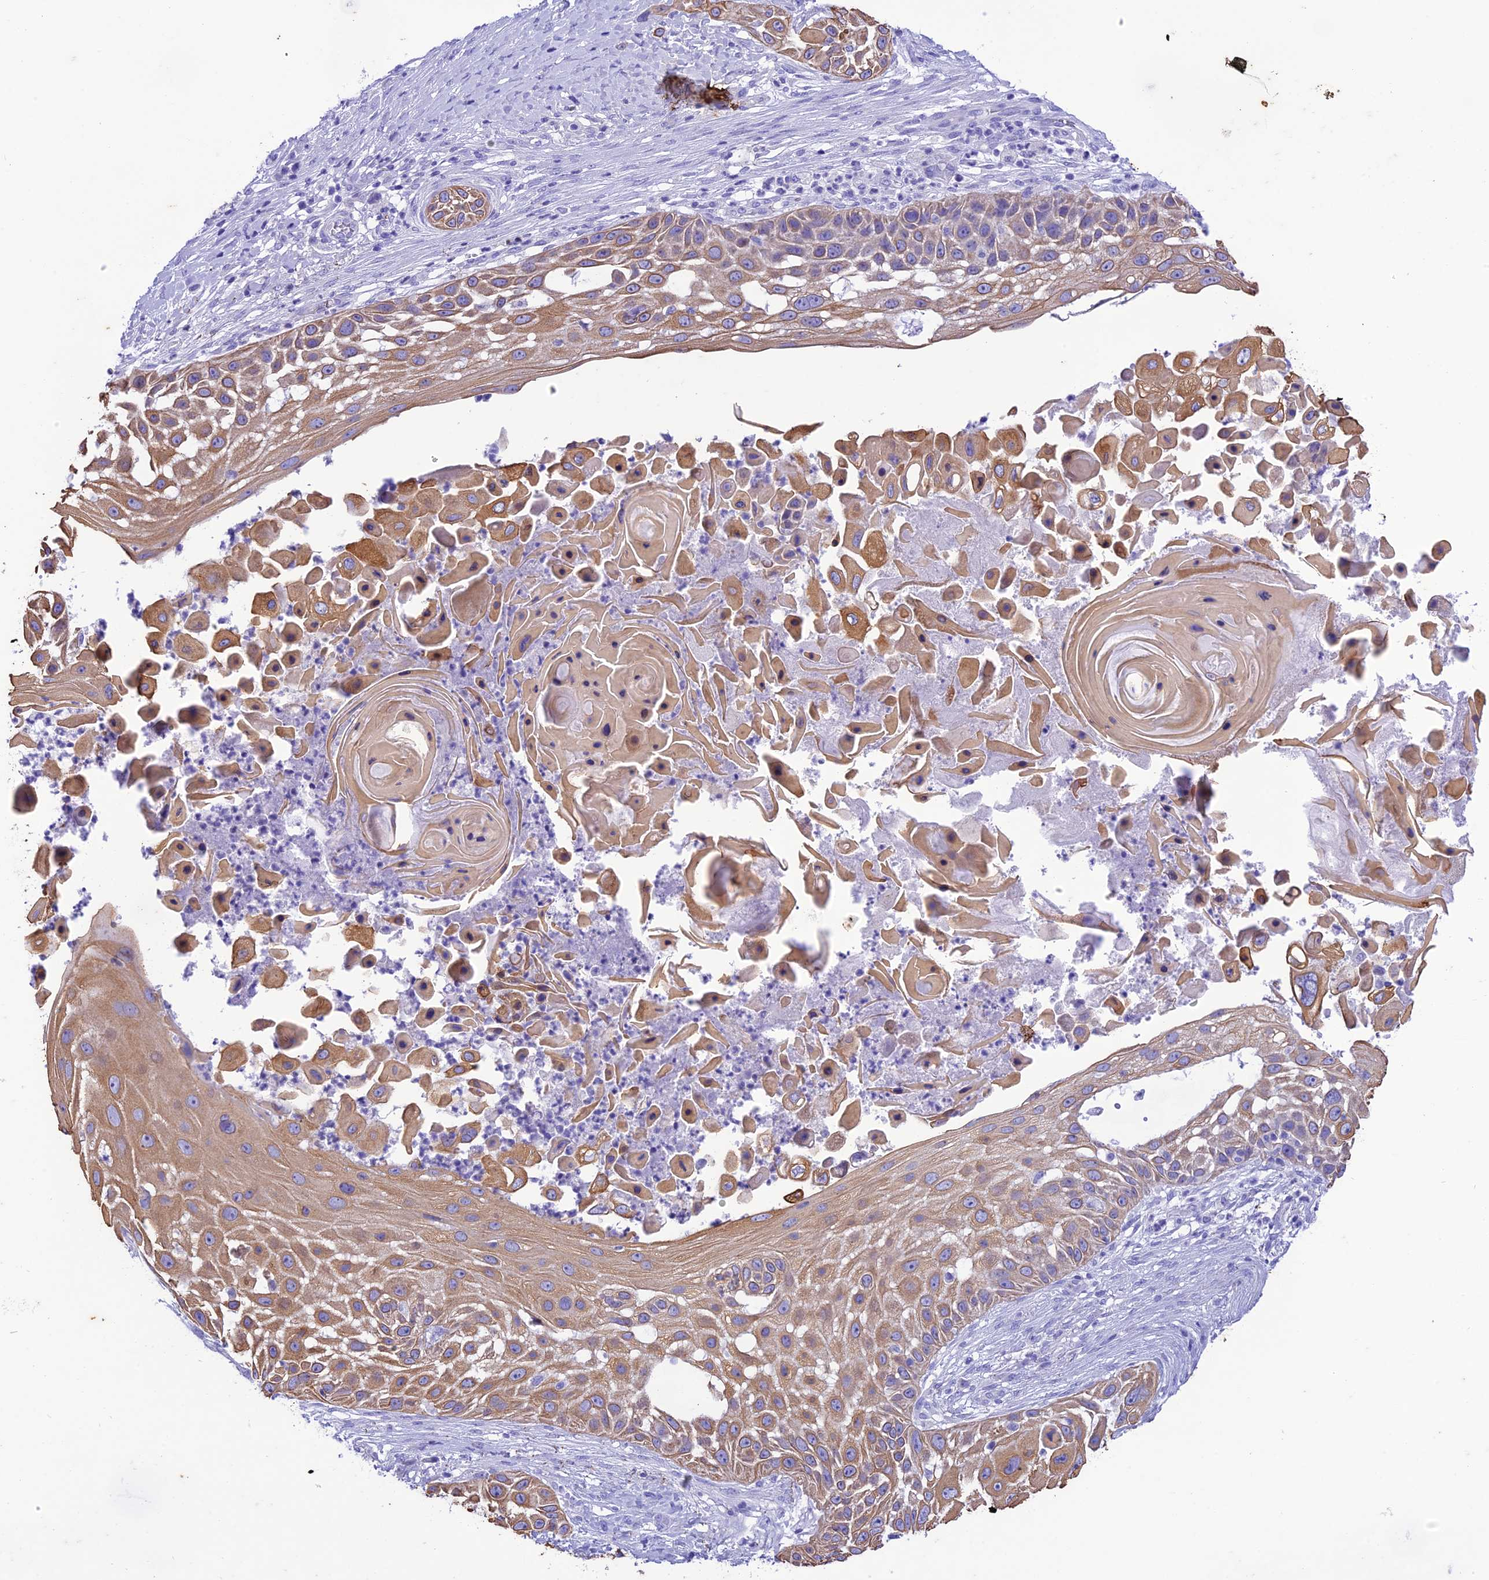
{"staining": {"intensity": "moderate", "quantity": ">75%", "location": "cytoplasmic/membranous"}, "tissue": "skin cancer", "cell_type": "Tumor cells", "image_type": "cancer", "snomed": [{"axis": "morphology", "description": "Squamous cell carcinoma, NOS"}, {"axis": "topography", "description": "Skin"}], "caption": "Immunohistochemical staining of human skin squamous cell carcinoma reveals medium levels of moderate cytoplasmic/membranous protein staining in approximately >75% of tumor cells. (Brightfield microscopy of DAB IHC at high magnification).", "gene": "VPS52", "patient": {"sex": "female", "age": 44}}